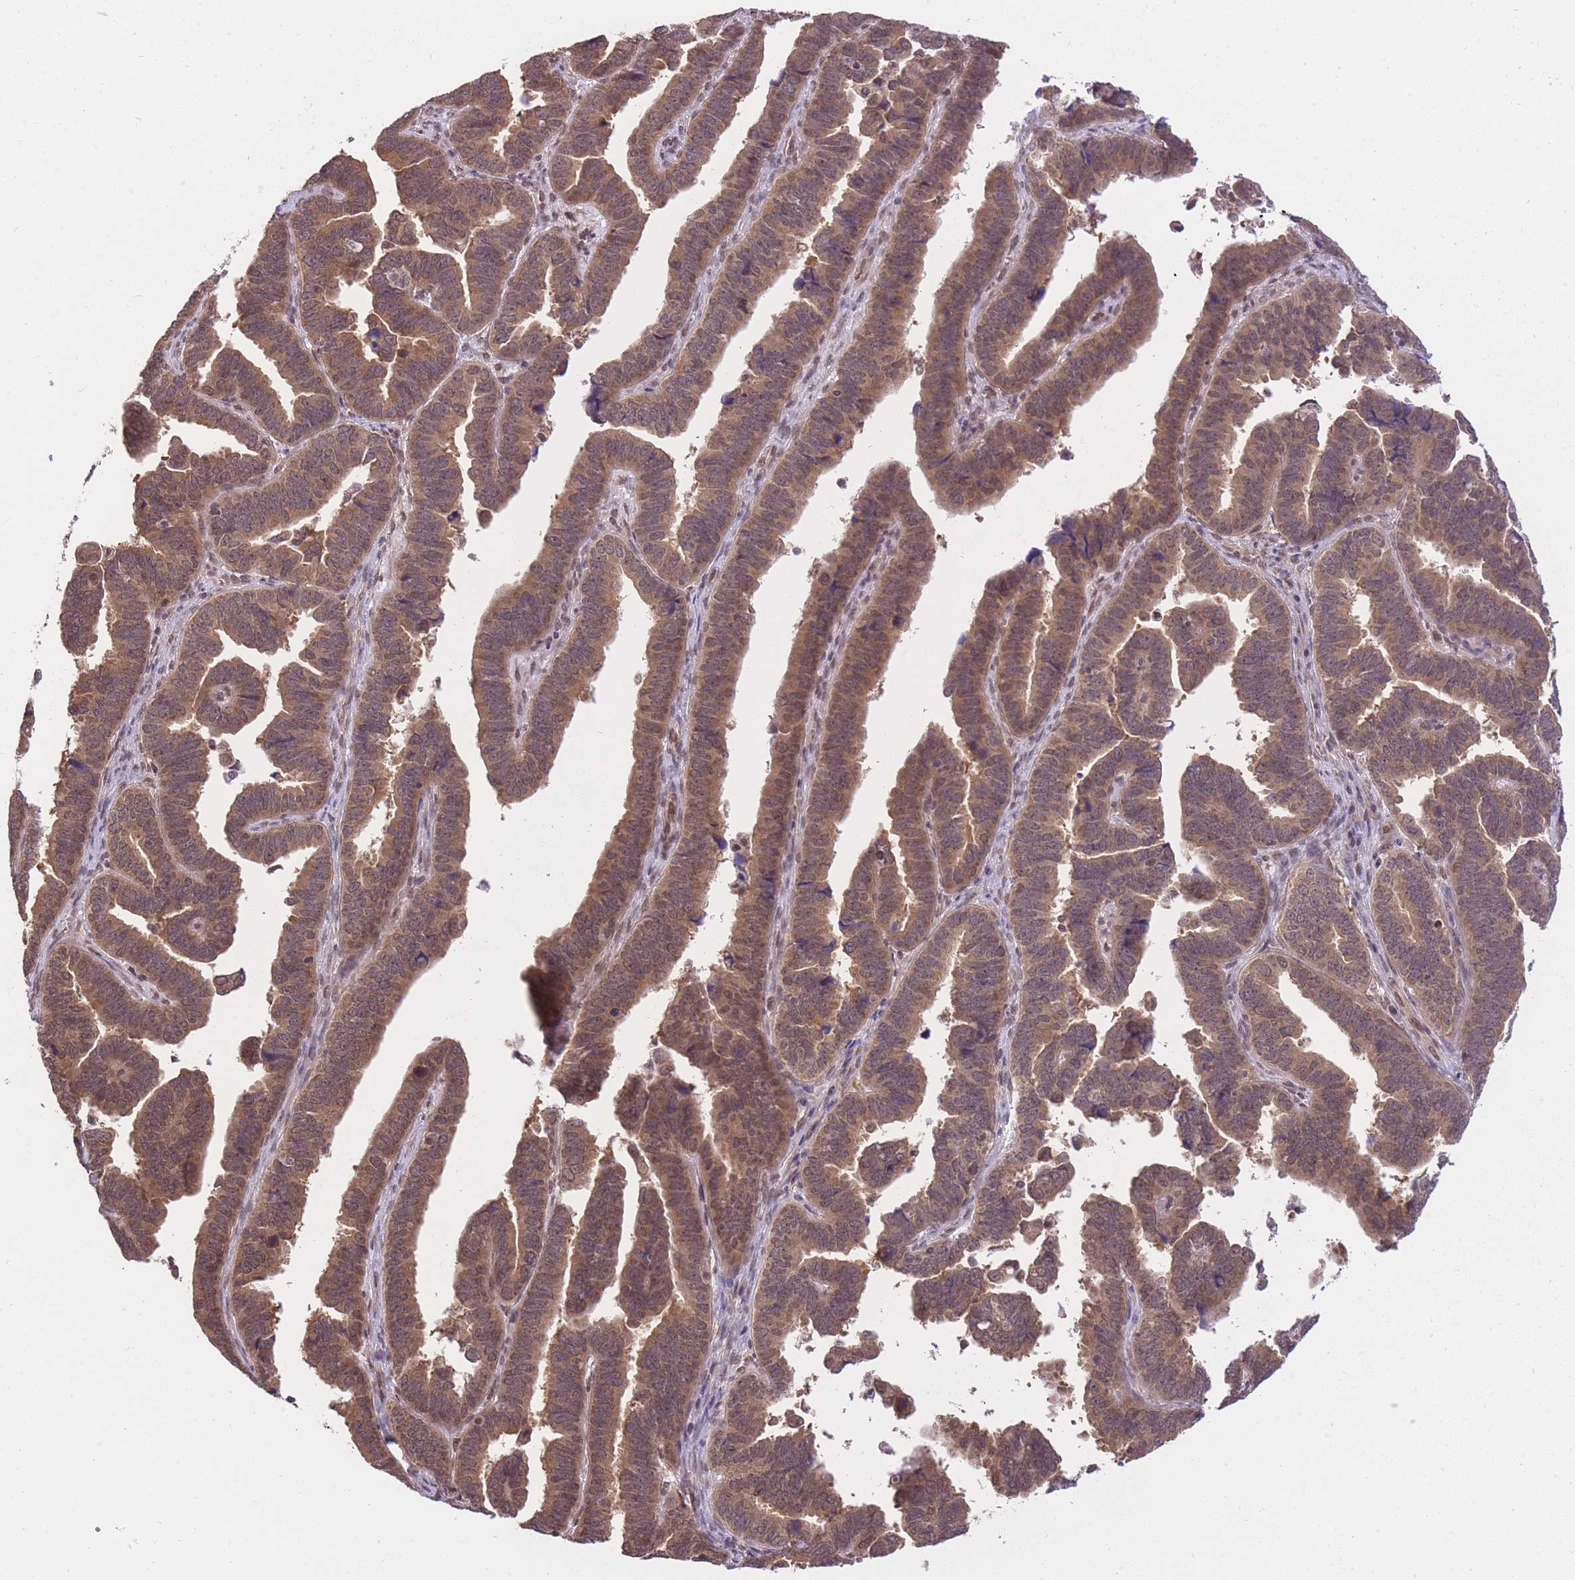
{"staining": {"intensity": "moderate", "quantity": ">75%", "location": "cytoplasmic/membranous,nuclear"}, "tissue": "endometrial cancer", "cell_type": "Tumor cells", "image_type": "cancer", "snomed": [{"axis": "morphology", "description": "Adenocarcinoma, NOS"}, {"axis": "topography", "description": "Endometrium"}], "caption": "Endometrial adenocarcinoma tissue shows moderate cytoplasmic/membranous and nuclear staining in approximately >75% of tumor cells", "gene": "CDIP1", "patient": {"sex": "female", "age": 75}}